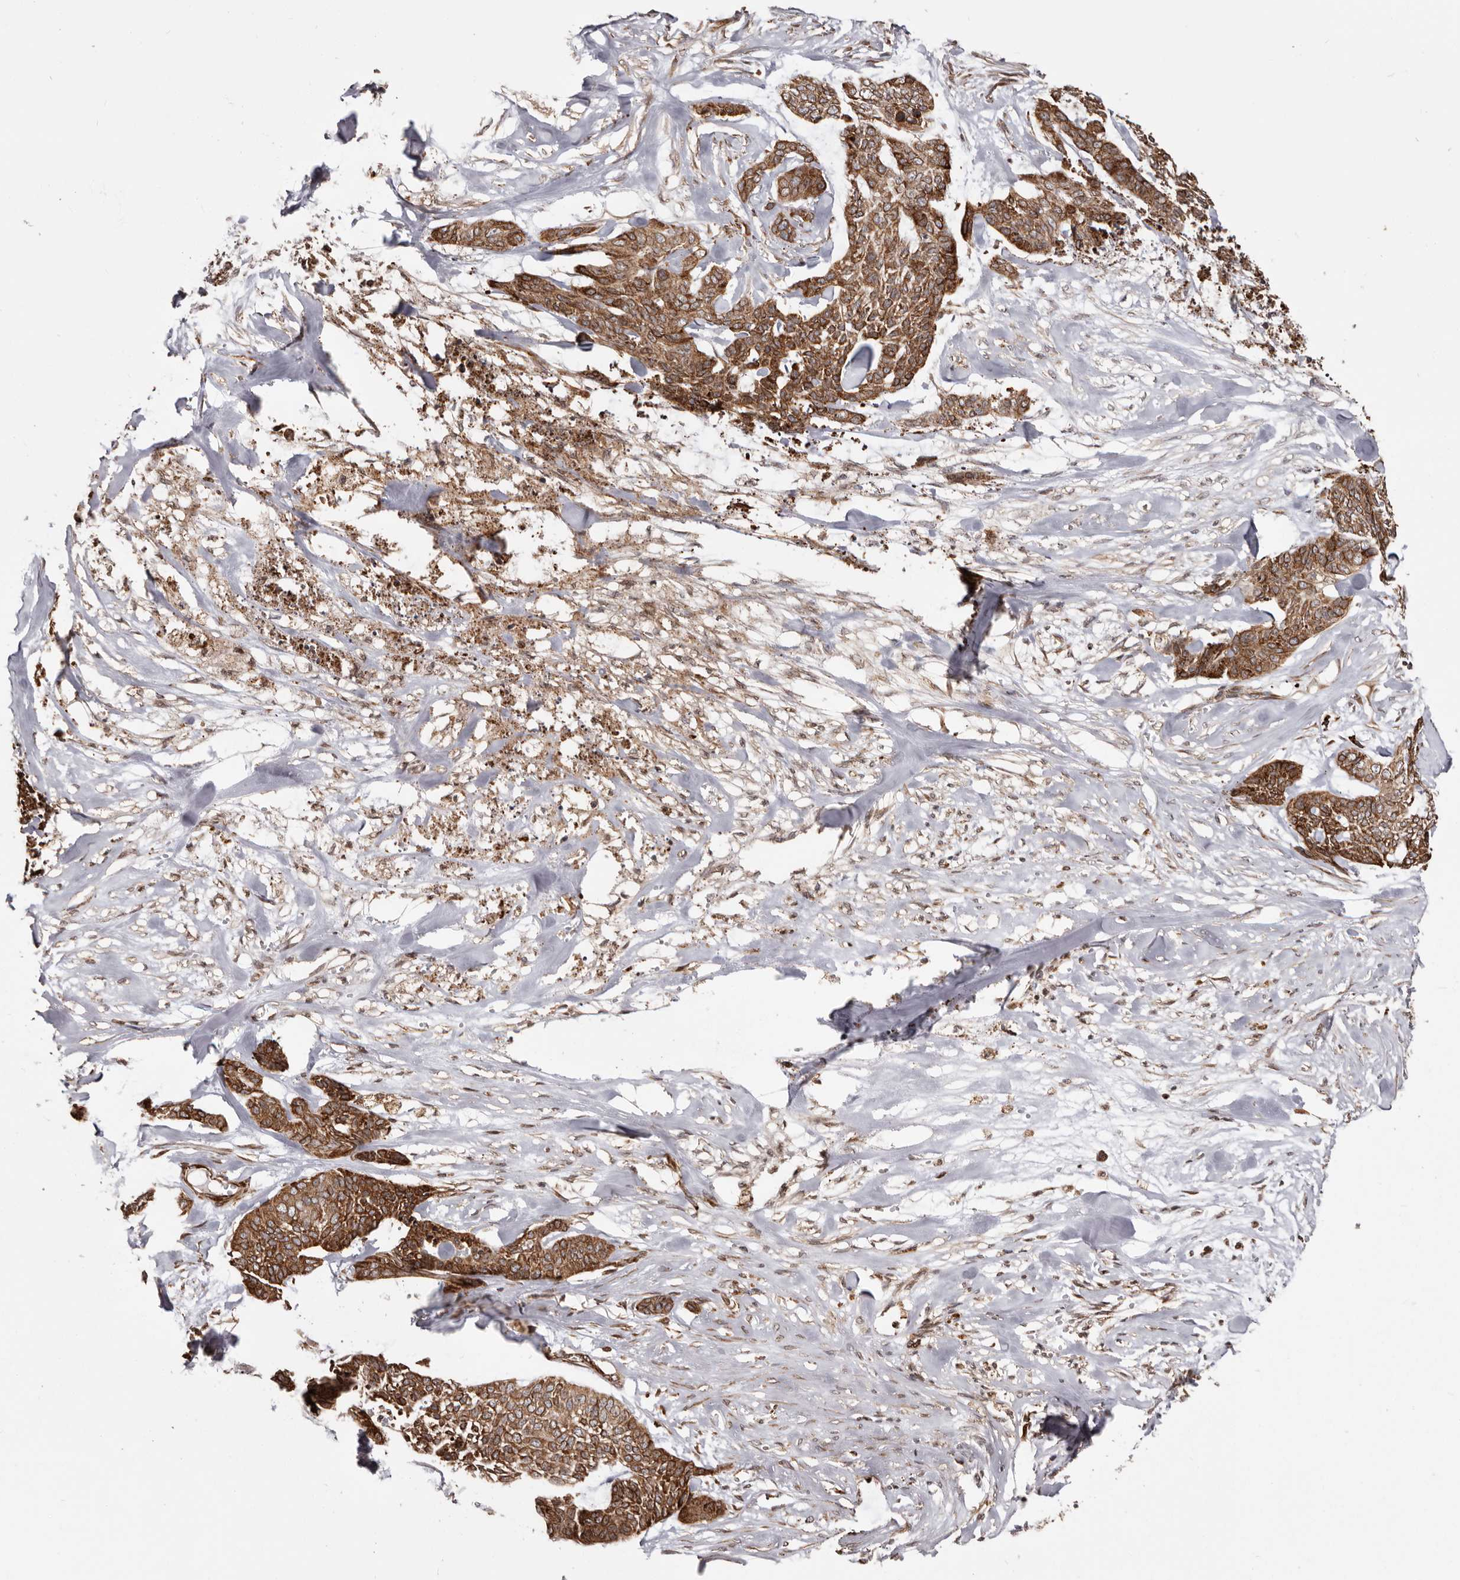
{"staining": {"intensity": "strong", "quantity": ">75%", "location": "cytoplasmic/membranous"}, "tissue": "skin cancer", "cell_type": "Tumor cells", "image_type": "cancer", "snomed": [{"axis": "morphology", "description": "Basal cell carcinoma"}, {"axis": "topography", "description": "Skin"}], "caption": "High-power microscopy captured an immunohistochemistry histopathology image of skin cancer (basal cell carcinoma), revealing strong cytoplasmic/membranous positivity in about >75% of tumor cells.", "gene": "NUP43", "patient": {"sex": "female", "age": 64}}